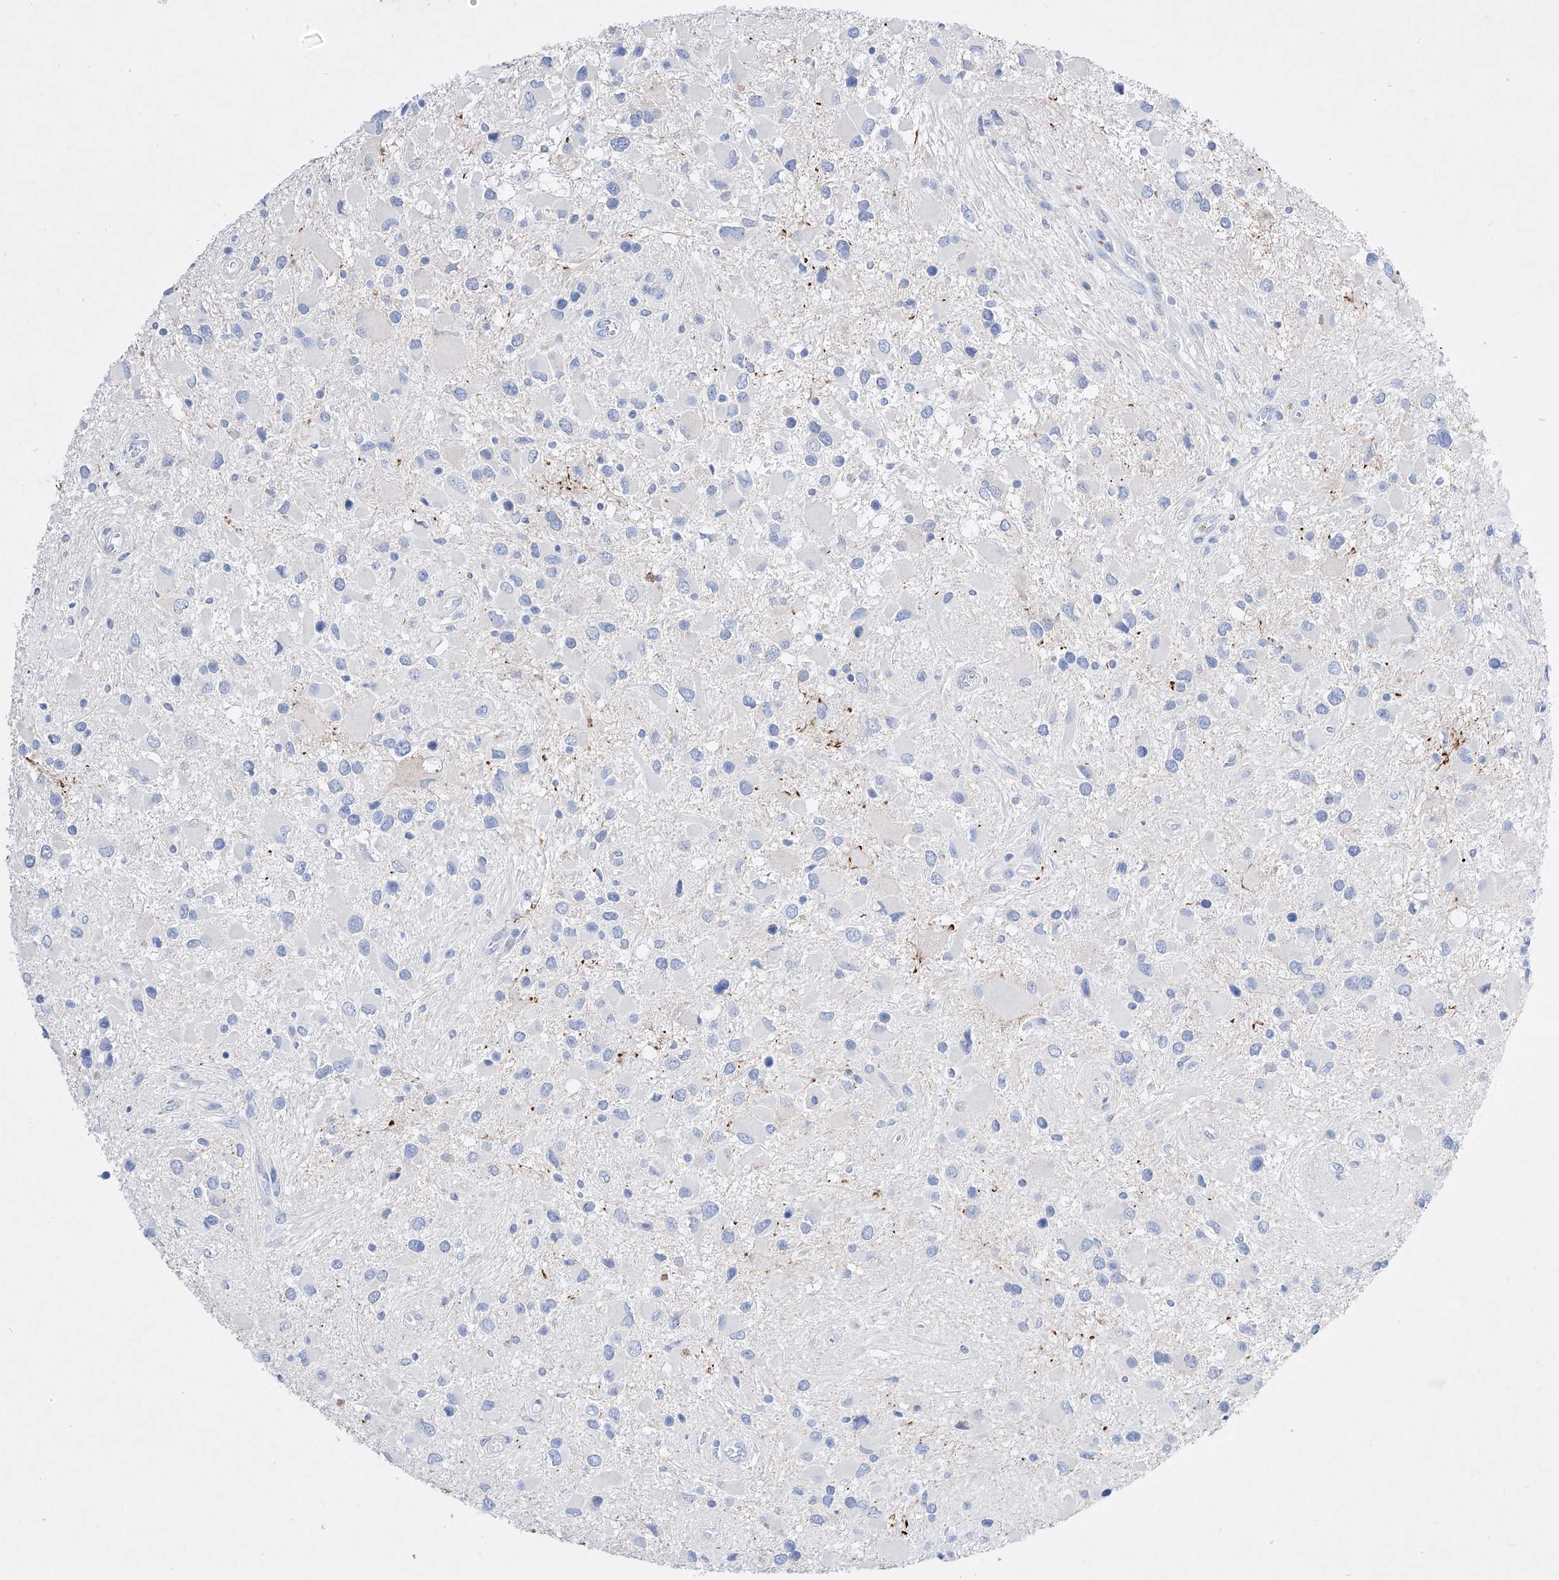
{"staining": {"intensity": "negative", "quantity": "none", "location": "none"}, "tissue": "glioma", "cell_type": "Tumor cells", "image_type": "cancer", "snomed": [{"axis": "morphology", "description": "Glioma, malignant, High grade"}, {"axis": "topography", "description": "Brain"}], "caption": "Immunohistochemistry (IHC) image of neoplastic tissue: glioma stained with DAB exhibits no significant protein expression in tumor cells. Nuclei are stained in blue.", "gene": "TM7SF2", "patient": {"sex": "male", "age": 53}}